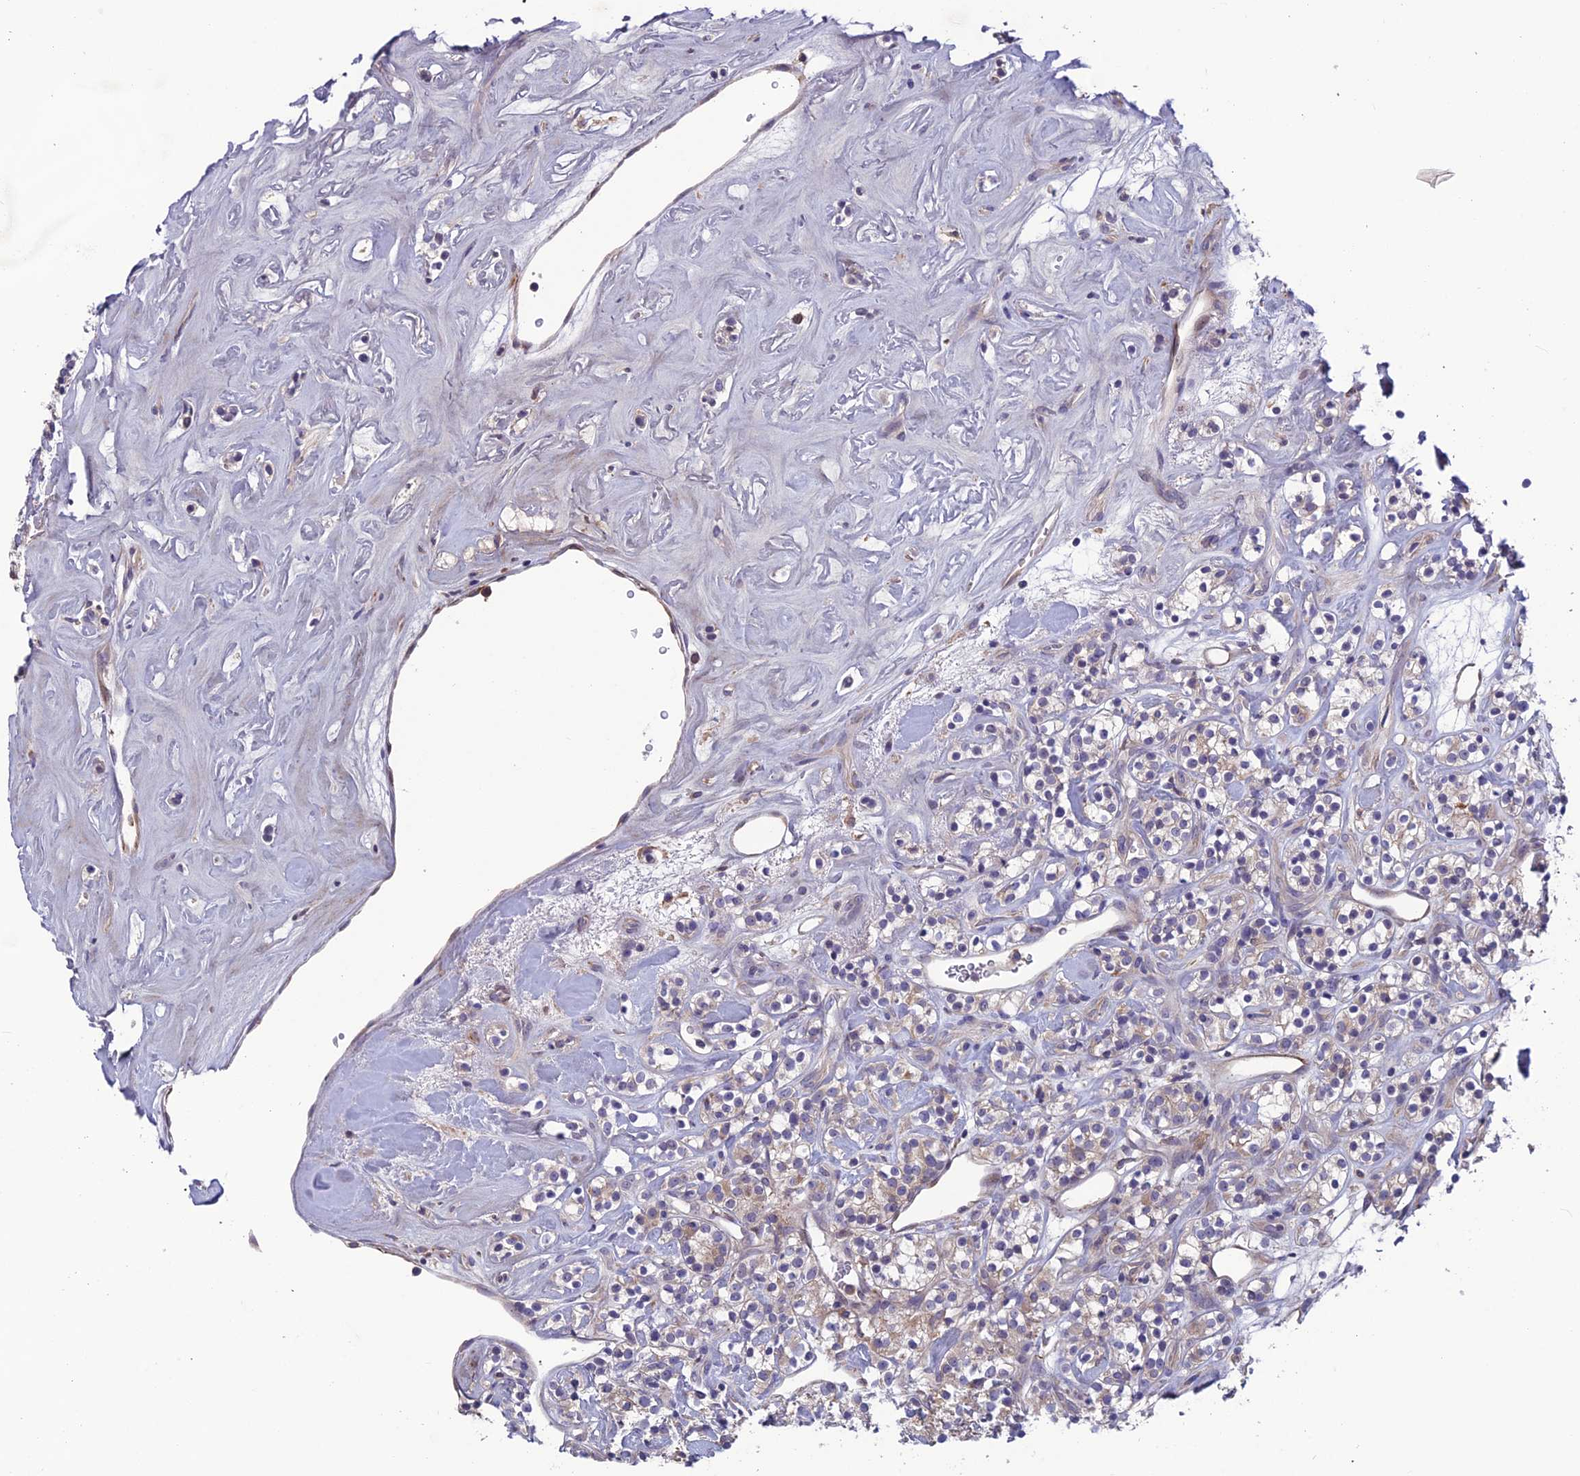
{"staining": {"intensity": "negative", "quantity": "none", "location": "none"}, "tissue": "renal cancer", "cell_type": "Tumor cells", "image_type": "cancer", "snomed": [{"axis": "morphology", "description": "Adenocarcinoma, NOS"}, {"axis": "topography", "description": "Kidney"}], "caption": "Photomicrograph shows no protein staining in tumor cells of renal cancer tissue.", "gene": "MAST2", "patient": {"sex": "male", "age": 77}}